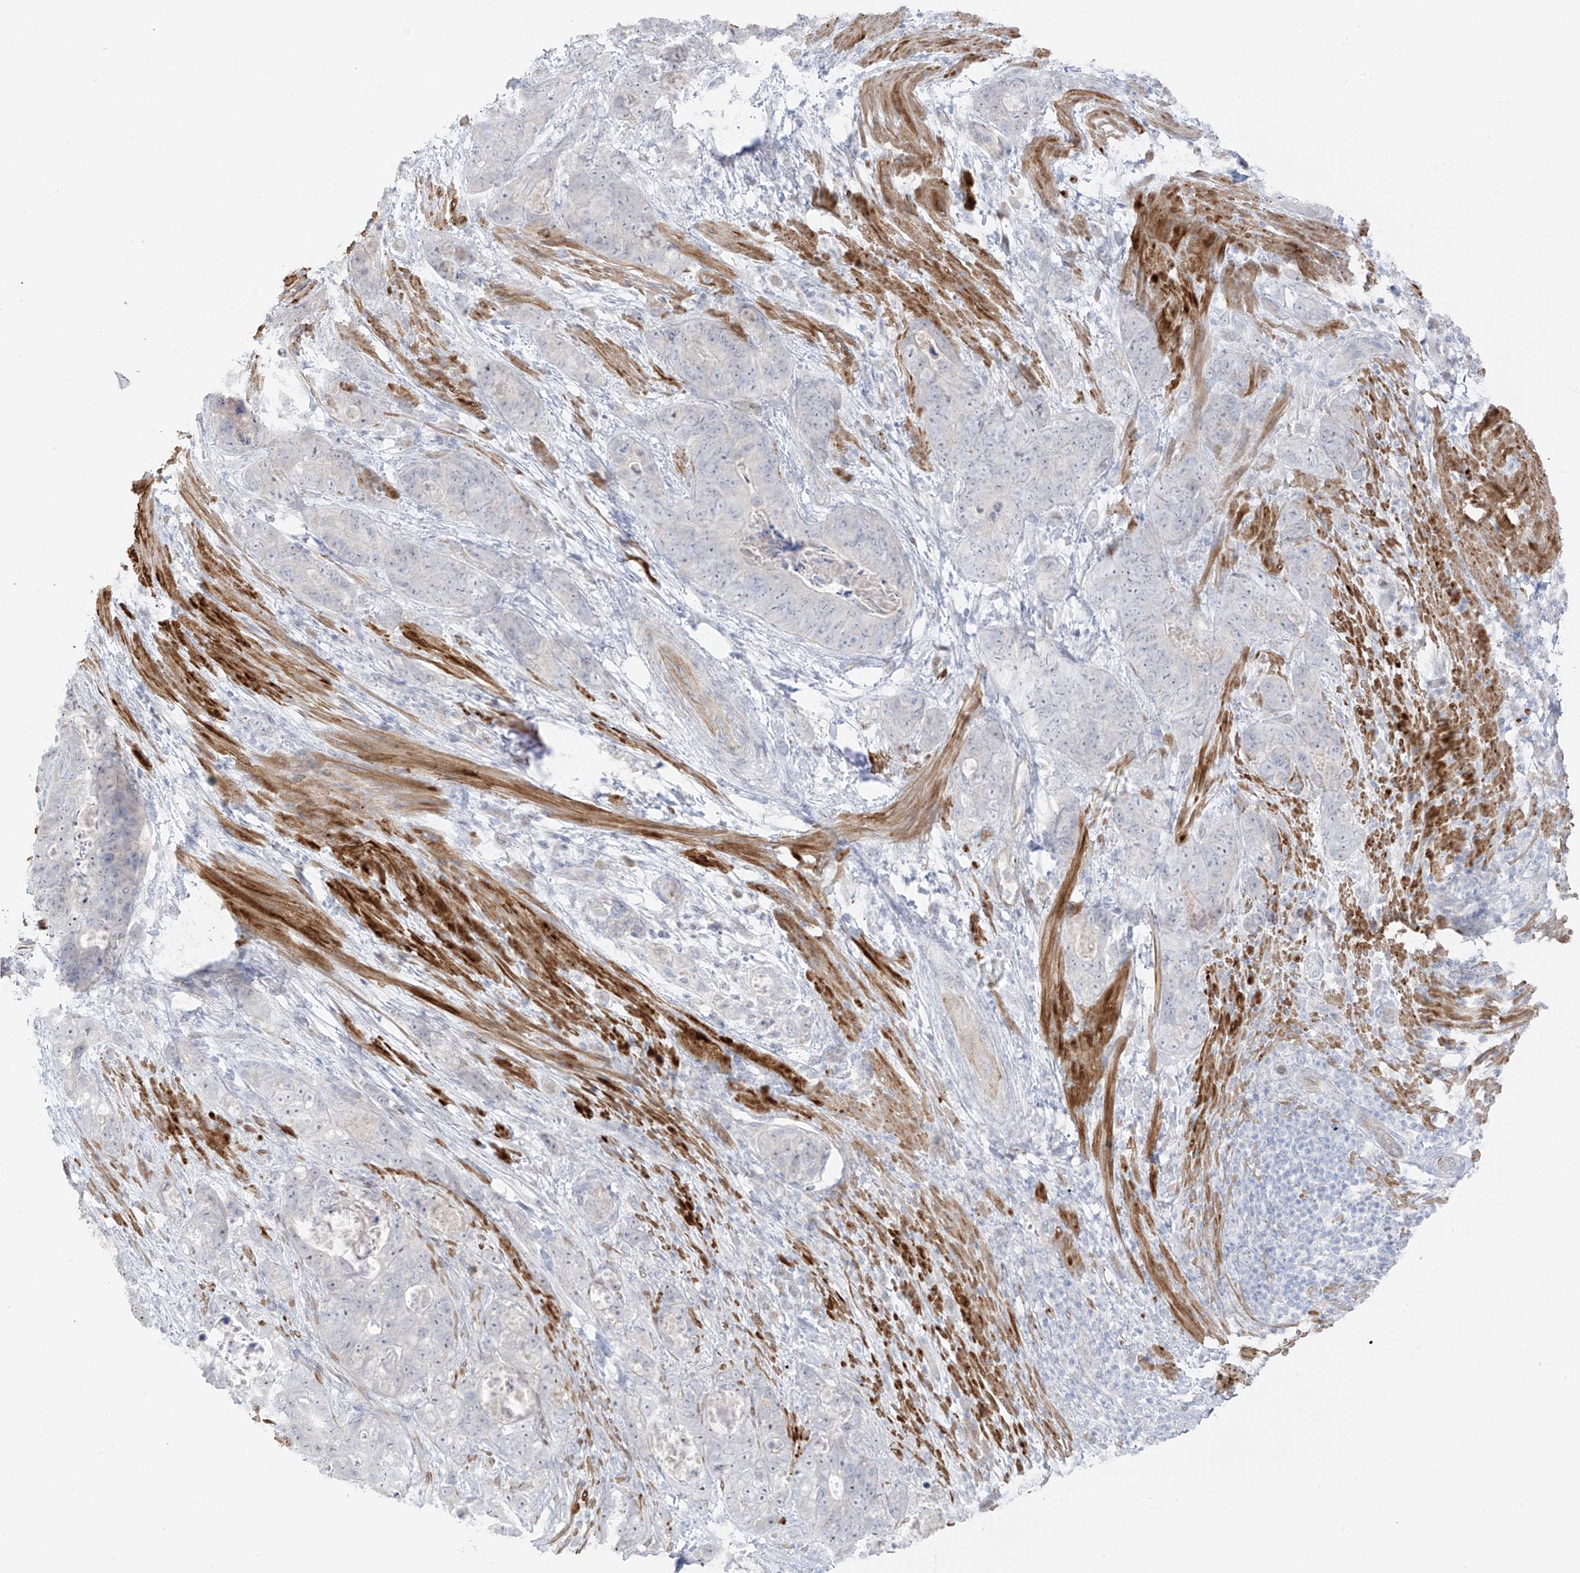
{"staining": {"intensity": "negative", "quantity": "none", "location": "none"}, "tissue": "stomach cancer", "cell_type": "Tumor cells", "image_type": "cancer", "snomed": [{"axis": "morphology", "description": "Adenocarcinoma, NOS"}, {"axis": "topography", "description": "Stomach"}], "caption": "Protein analysis of adenocarcinoma (stomach) shows no significant positivity in tumor cells.", "gene": "C11orf87", "patient": {"sex": "female", "age": 89}}